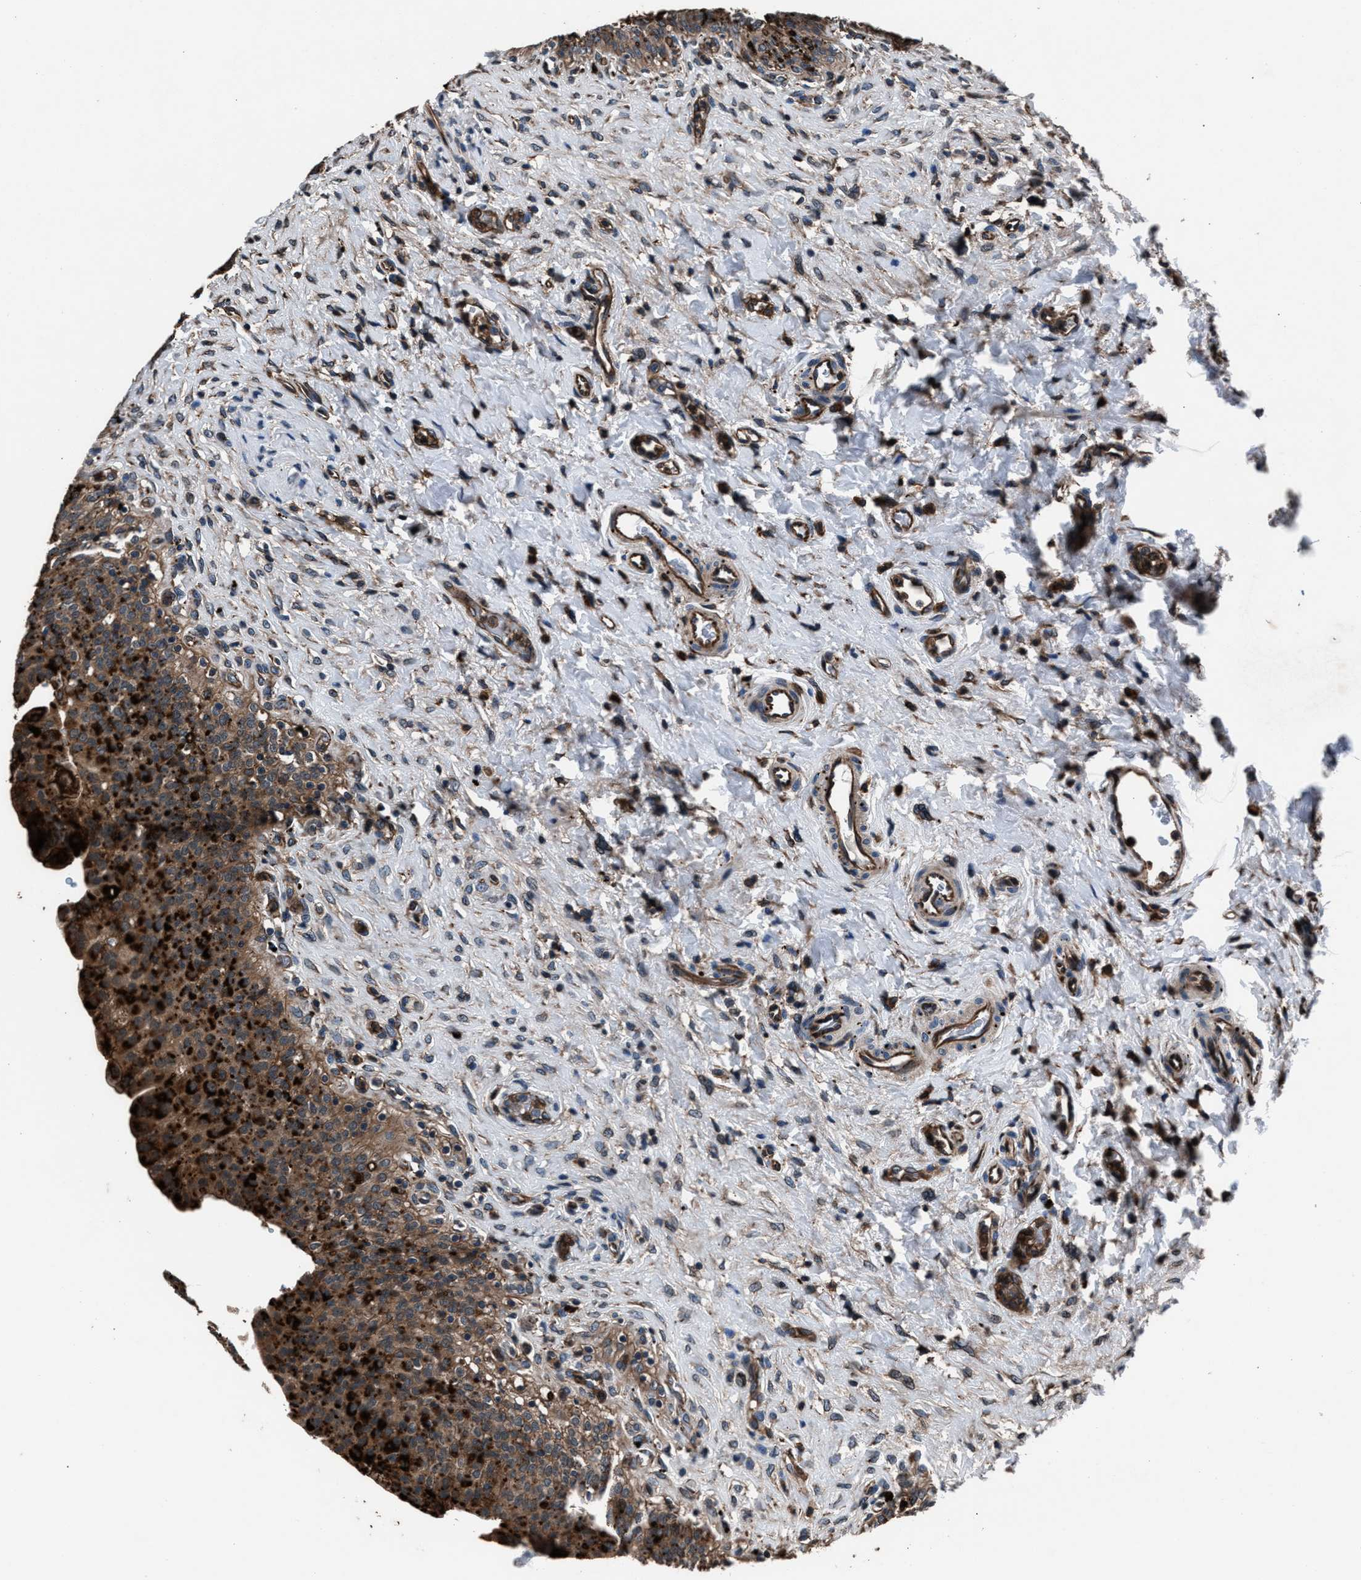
{"staining": {"intensity": "strong", "quantity": ">75%", "location": "cytoplasmic/membranous"}, "tissue": "urinary bladder", "cell_type": "Urothelial cells", "image_type": "normal", "snomed": [{"axis": "morphology", "description": "Urothelial carcinoma, High grade"}, {"axis": "topography", "description": "Urinary bladder"}], "caption": "IHC (DAB (3,3'-diaminobenzidine)) staining of benign human urinary bladder shows strong cytoplasmic/membranous protein positivity in about >75% of urothelial cells. Using DAB (brown) and hematoxylin (blue) stains, captured at high magnification using brightfield microscopy.", "gene": "MFSD11", "patient": {"sex": "male", "age": 46}}